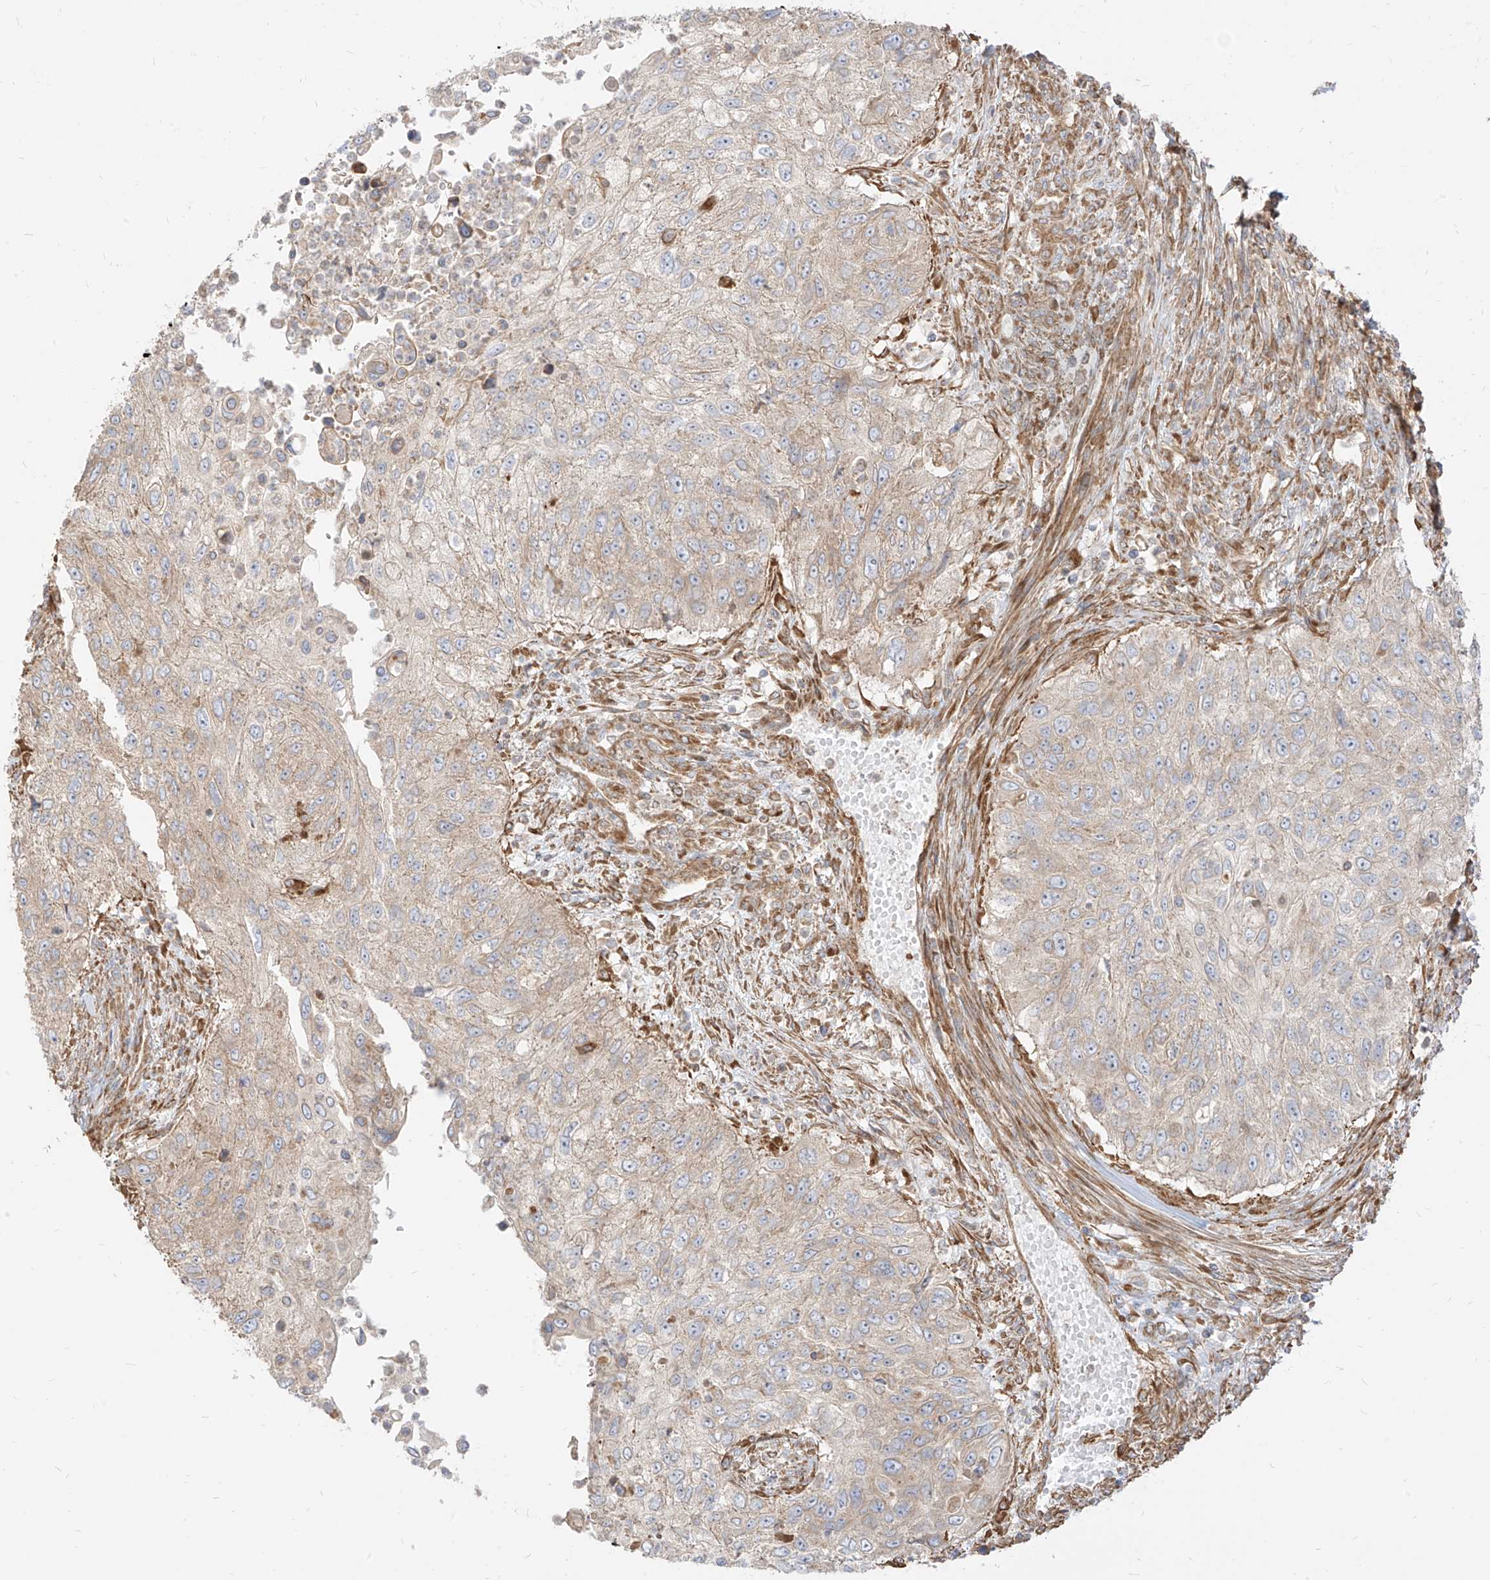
{"staining": {"intensity": "weak", "quantity": "25%-75%", "location": "cytoplasmic/membranous"}, "tissue": "urothelial cancer", "cell_type": "Tumor cells", "image_type": "cancer", "snomed": [{"axis": "morphology", "description": "Urothelial carcinoma, High grade"}, {"axis": "topography", "description": "Urinary bladder"}], "caption": "Protein positivity by immunohistochemistry demonstrates weak cytoplasmic/membranous expression in approximately 25%-75% of tumor cells in urothelial cancer.", "gene": "PLCL1", "patient": {"sex": "female", "age": 60}}